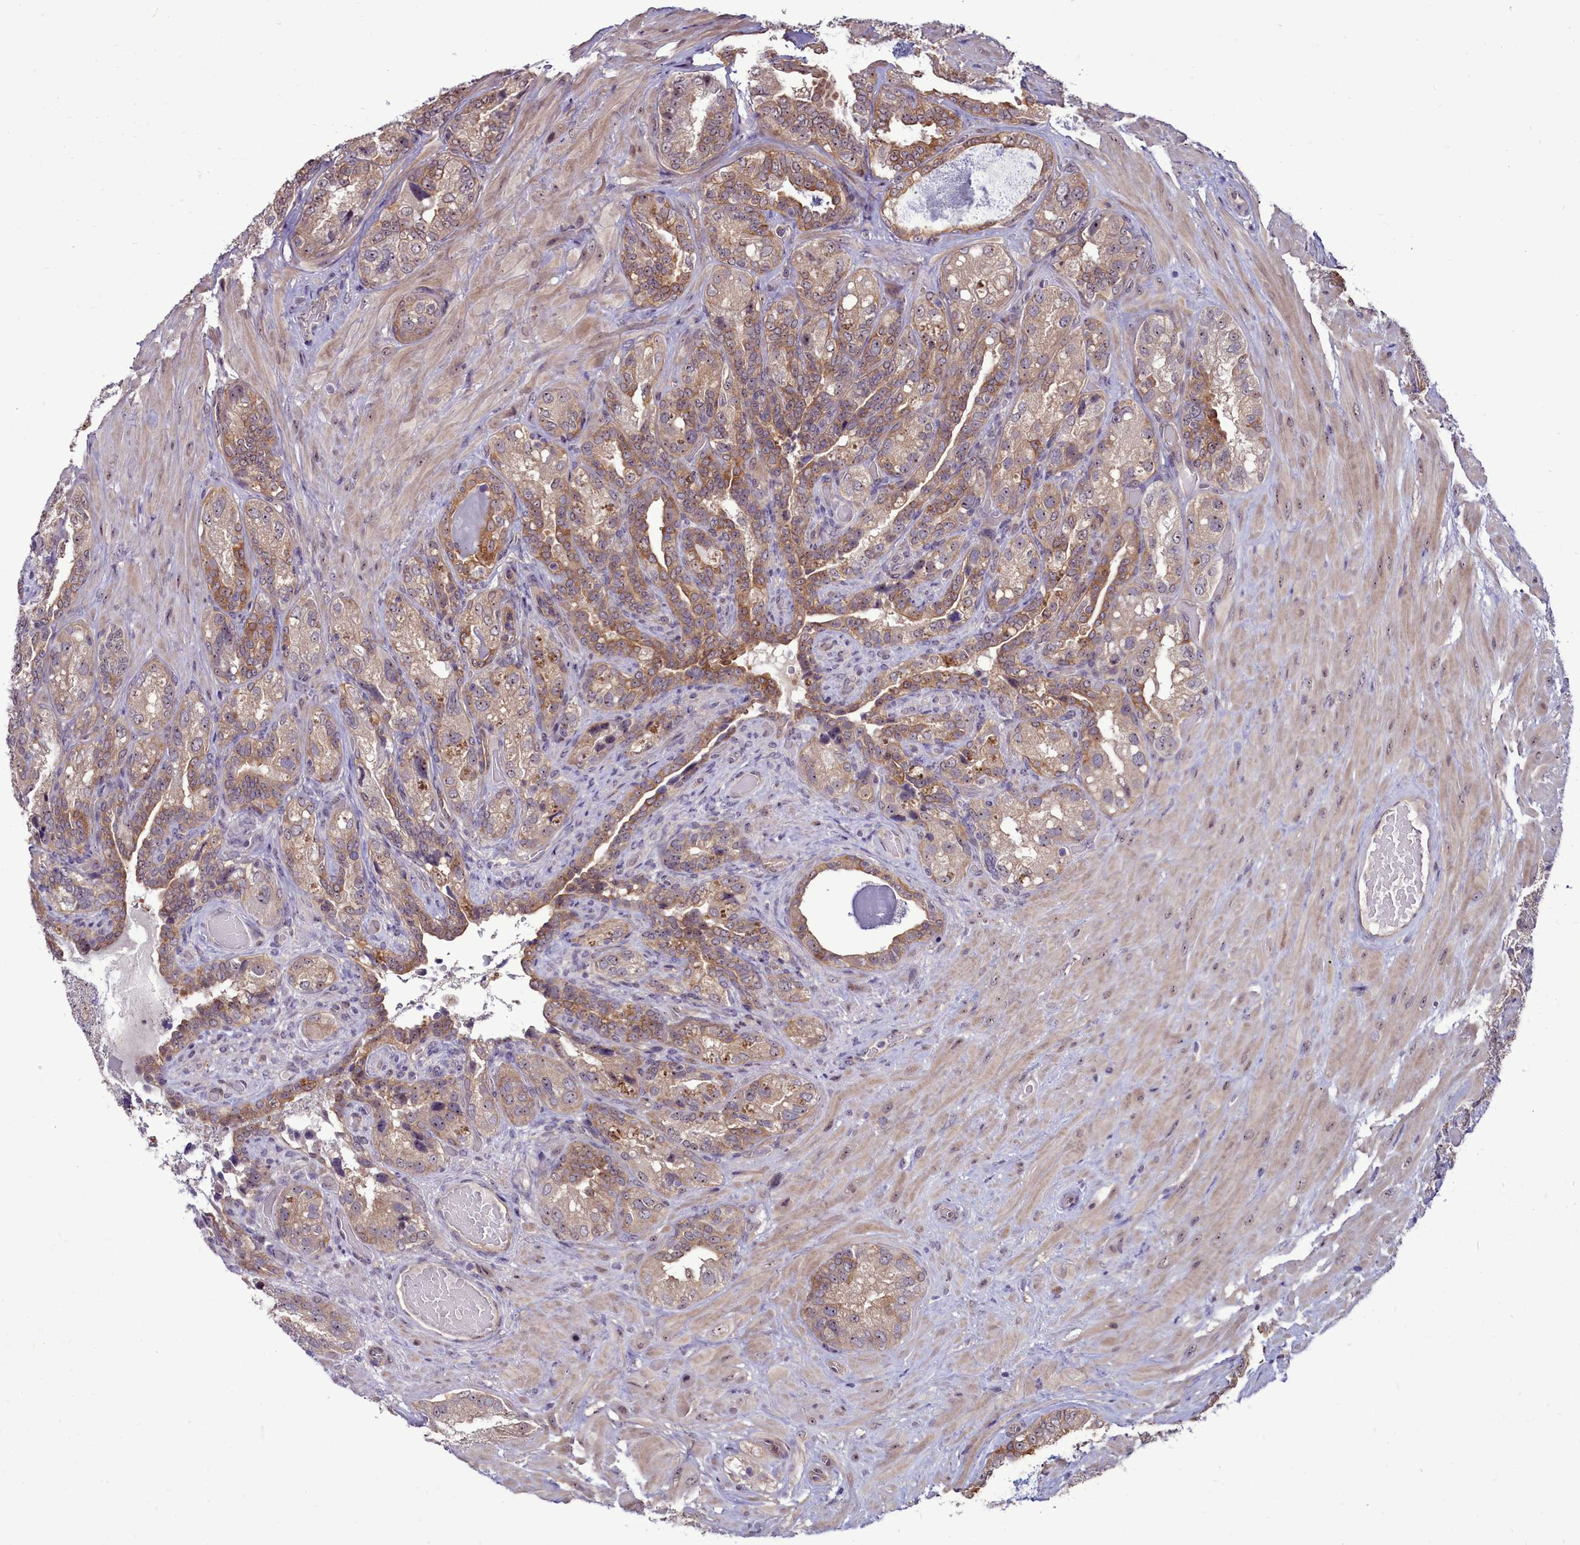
{"staining": {"intensity": "moderate", "quantity": "25%-75%", "location": "cytoplasmic/membranous"}, "tissue": "seminal vesicle", "cell_type": "Glandular cells", "image_type": "normal", "snomed": [{"axis": "morphology", "description": "Normal tissue, NOS"}, {"axis": "topography", "description": "Seminal veicle"}, {"axis": "topography", "description": "Peripheral nerve tissue"}], "caption": "A medium amount of moderate cytoplasmic/membranous staining is appreciated in about 25%-75% of glandular cells in benign seminal vesicle.", "gene": "BCAR1", "patient": {"sex": "male", "age": 67}}